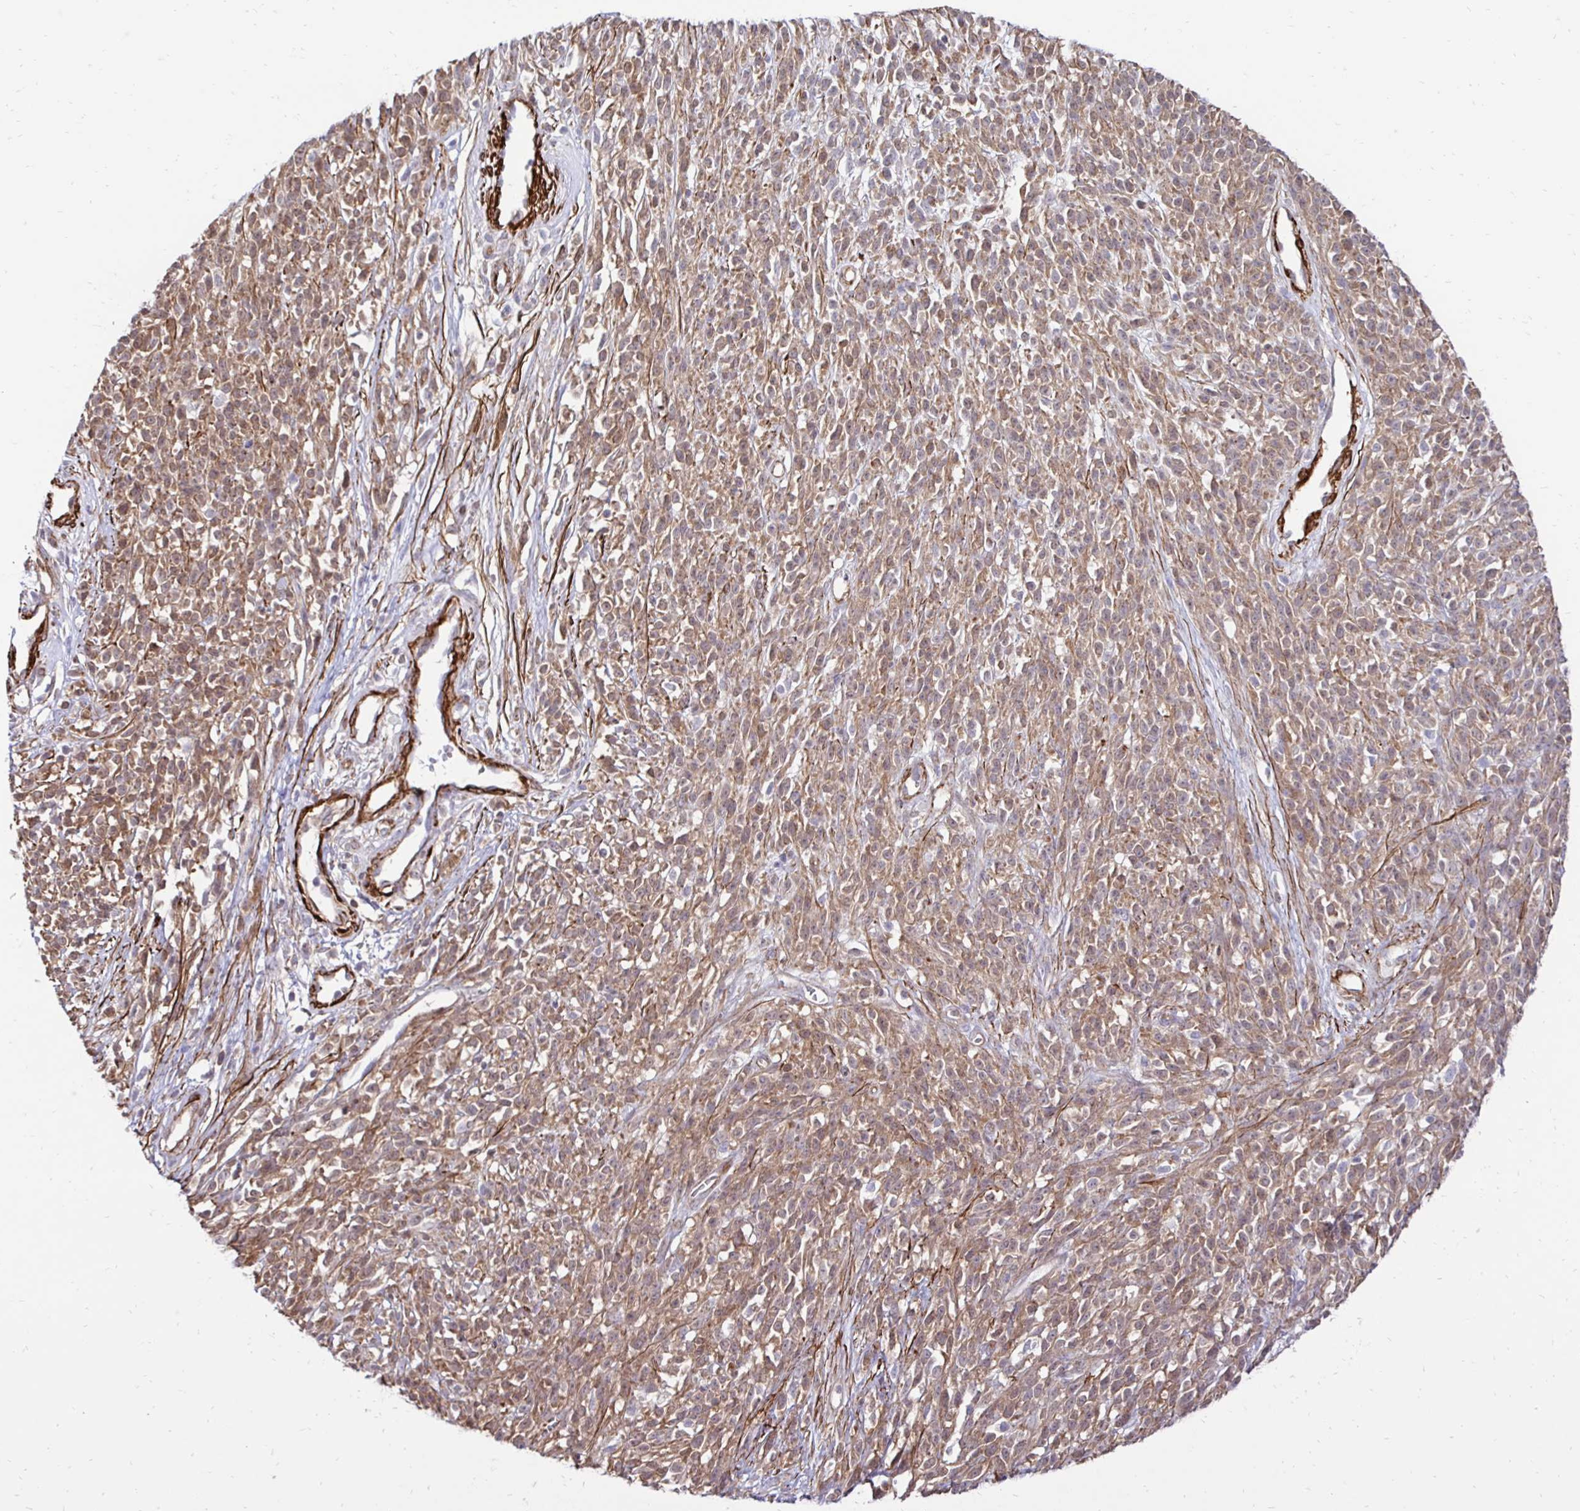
{"staining": {"intensity": "moderate", "quantity": ">75%", "location": "cytoplasmic/membranous"}, "tissue": "melanoma", "cell_type": "Tumor cells", "image_type": "cancer", "snomed": [{"axis": "morphology", "description": "Malignant melanoma, NOS"}, {"axis": "topography", "description": "Skin"}, {"axis": "topography", "description": "Skin of trunk"}], "caption": "Moderate cytoplasmic/membranous expression for a protein is identified in about >75% of tumor cells of malignant melanoma using immunohistochemistry (IHC).", "gene": "CTPS1", "patient": {"sex": "male", "age": 74}}